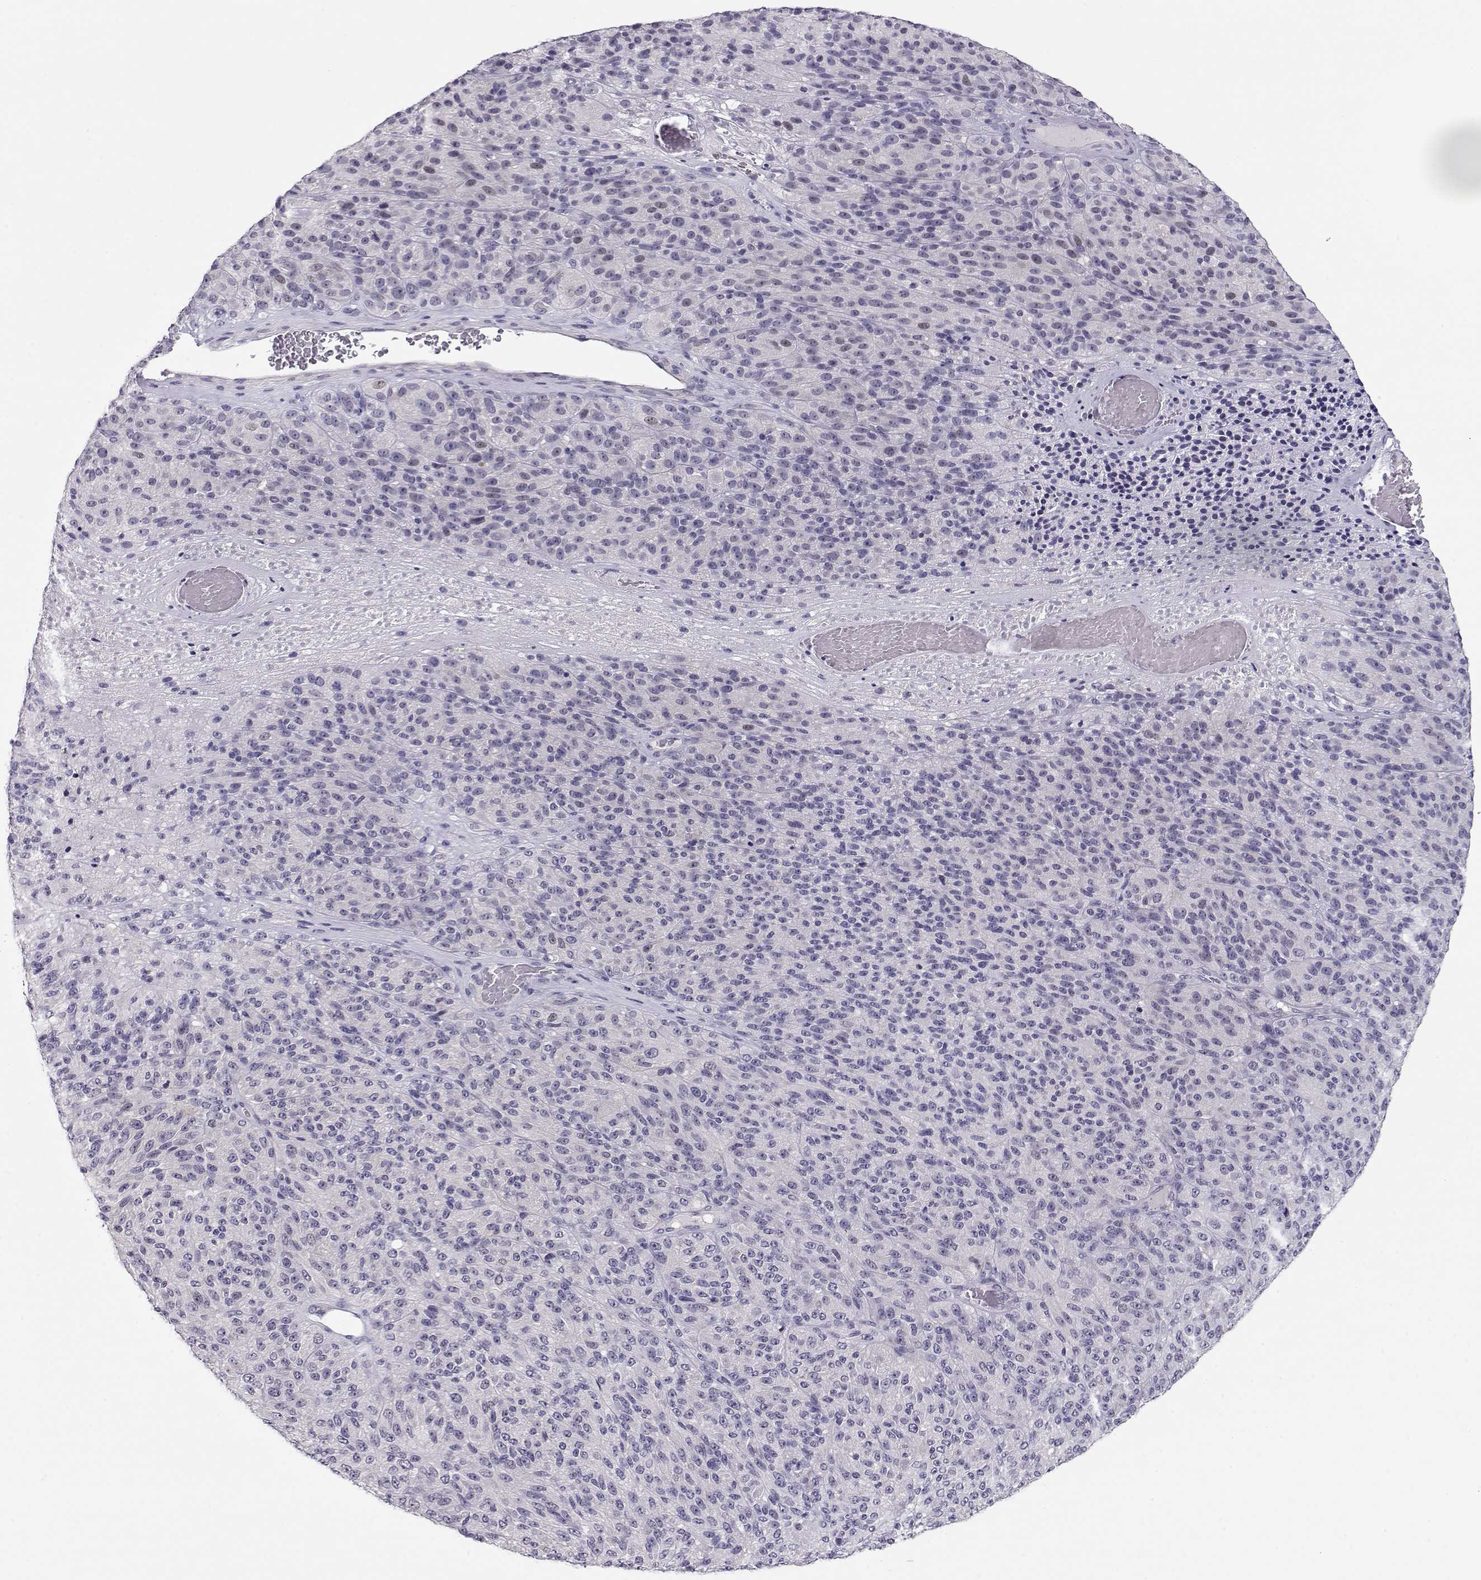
{"staining": {"intensity": "negative", "quantity": "none", "location": "none"}, "tissue": "melanoma", "cell_type": "Tumor cells", "image_type": "cancer", "snomed": [{"axis": "morphology", "description": "Malignant melanoma, Metastatic site"}, {"axis": "topography", "description": "Brain"}], "caption": "Immunohistochemistry (IHC) histopathology image of neoplastic tissue: human malignant melanoma (metastatic site) stained with DAB shows no significant protein expression in tumor cells.", "gene": "CRX", "patient": {"sex": "female", "age": 56}}